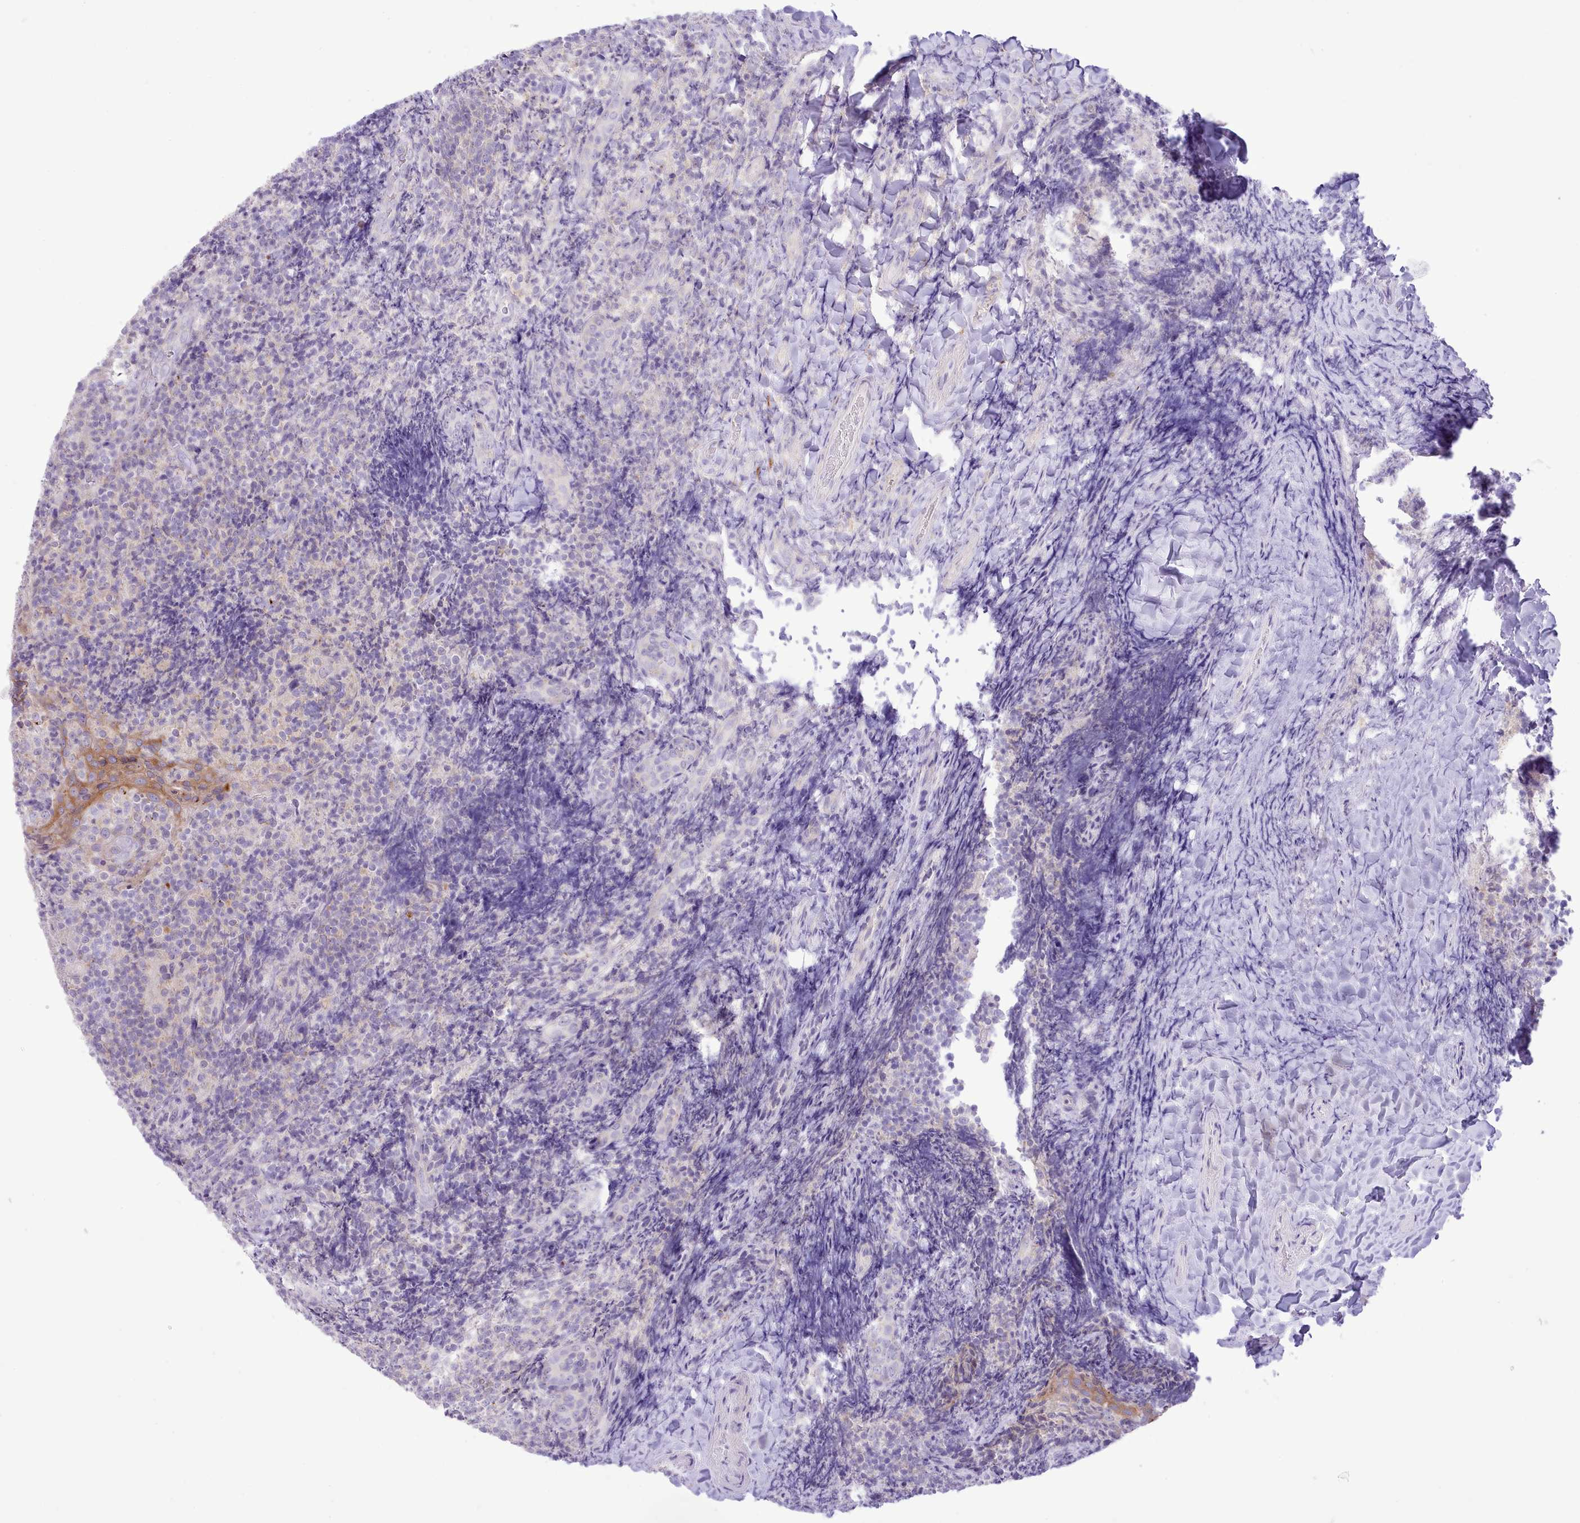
{"staining": {"intensity": "negative", "quantity": "none", "location": "none"}, "tissue": "tonsil", "cell_type": "Germinal center cells", "image_type": "normal", "snomed": [{"axis": "morphology", "description": "Normal tissue, NOS"}, {"axis": "topography", "description": "Tonsil"}], "caption": "DAB immunohistochemical staining of normal tonsil reveals no significant staining in germinal center cells. (DAB IHC with hematoxylin counter stain).", "gene": "MDFI", "patient": {"sex": "female", "age": 10}}